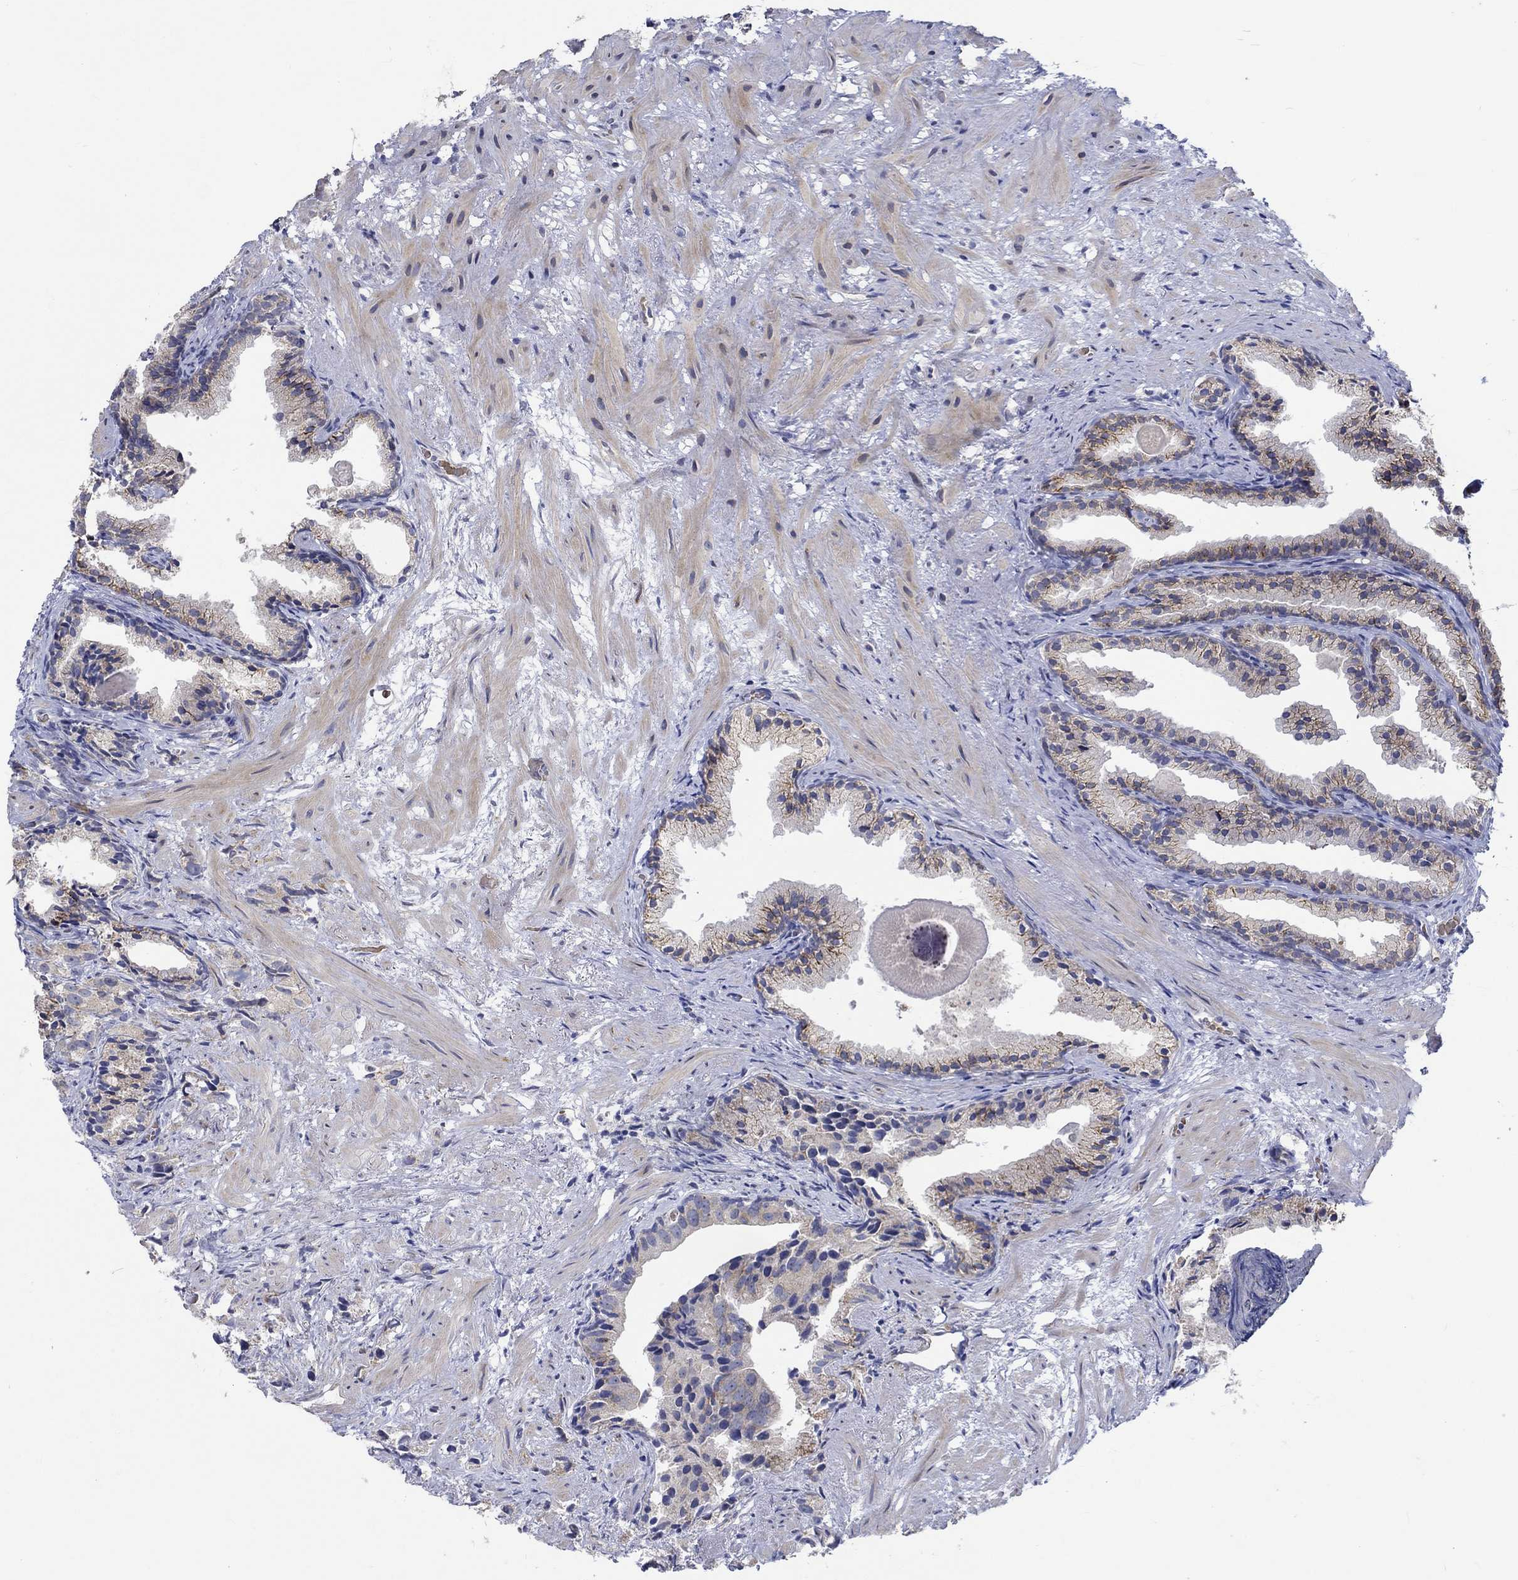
{"staining": {"intensity": "strong", "quantity": "<25%", "location": "cytoplasmic/membranous"}, "tissue": "prostate cancer", "cell_type": "Tumor cells", "image_type": "cancer", "snomed": [{"axis": "morphology", "description": "Adenocarcinoma, High grade"}, {"axis": "topography", "description": "Prostate"}], "caption": "DAB (3,3'-diaminobenzidine) immunohistochemical staining of human high-grade adenocarcinoma (prostate) reveals strong cytoplasmic/membranous protein expression in approximately <25% of tumor cells. (IHC, brightfield microscopy, high magnification).", "gene": "WASF1", "patient": {"sex": "male", "age": 90}}